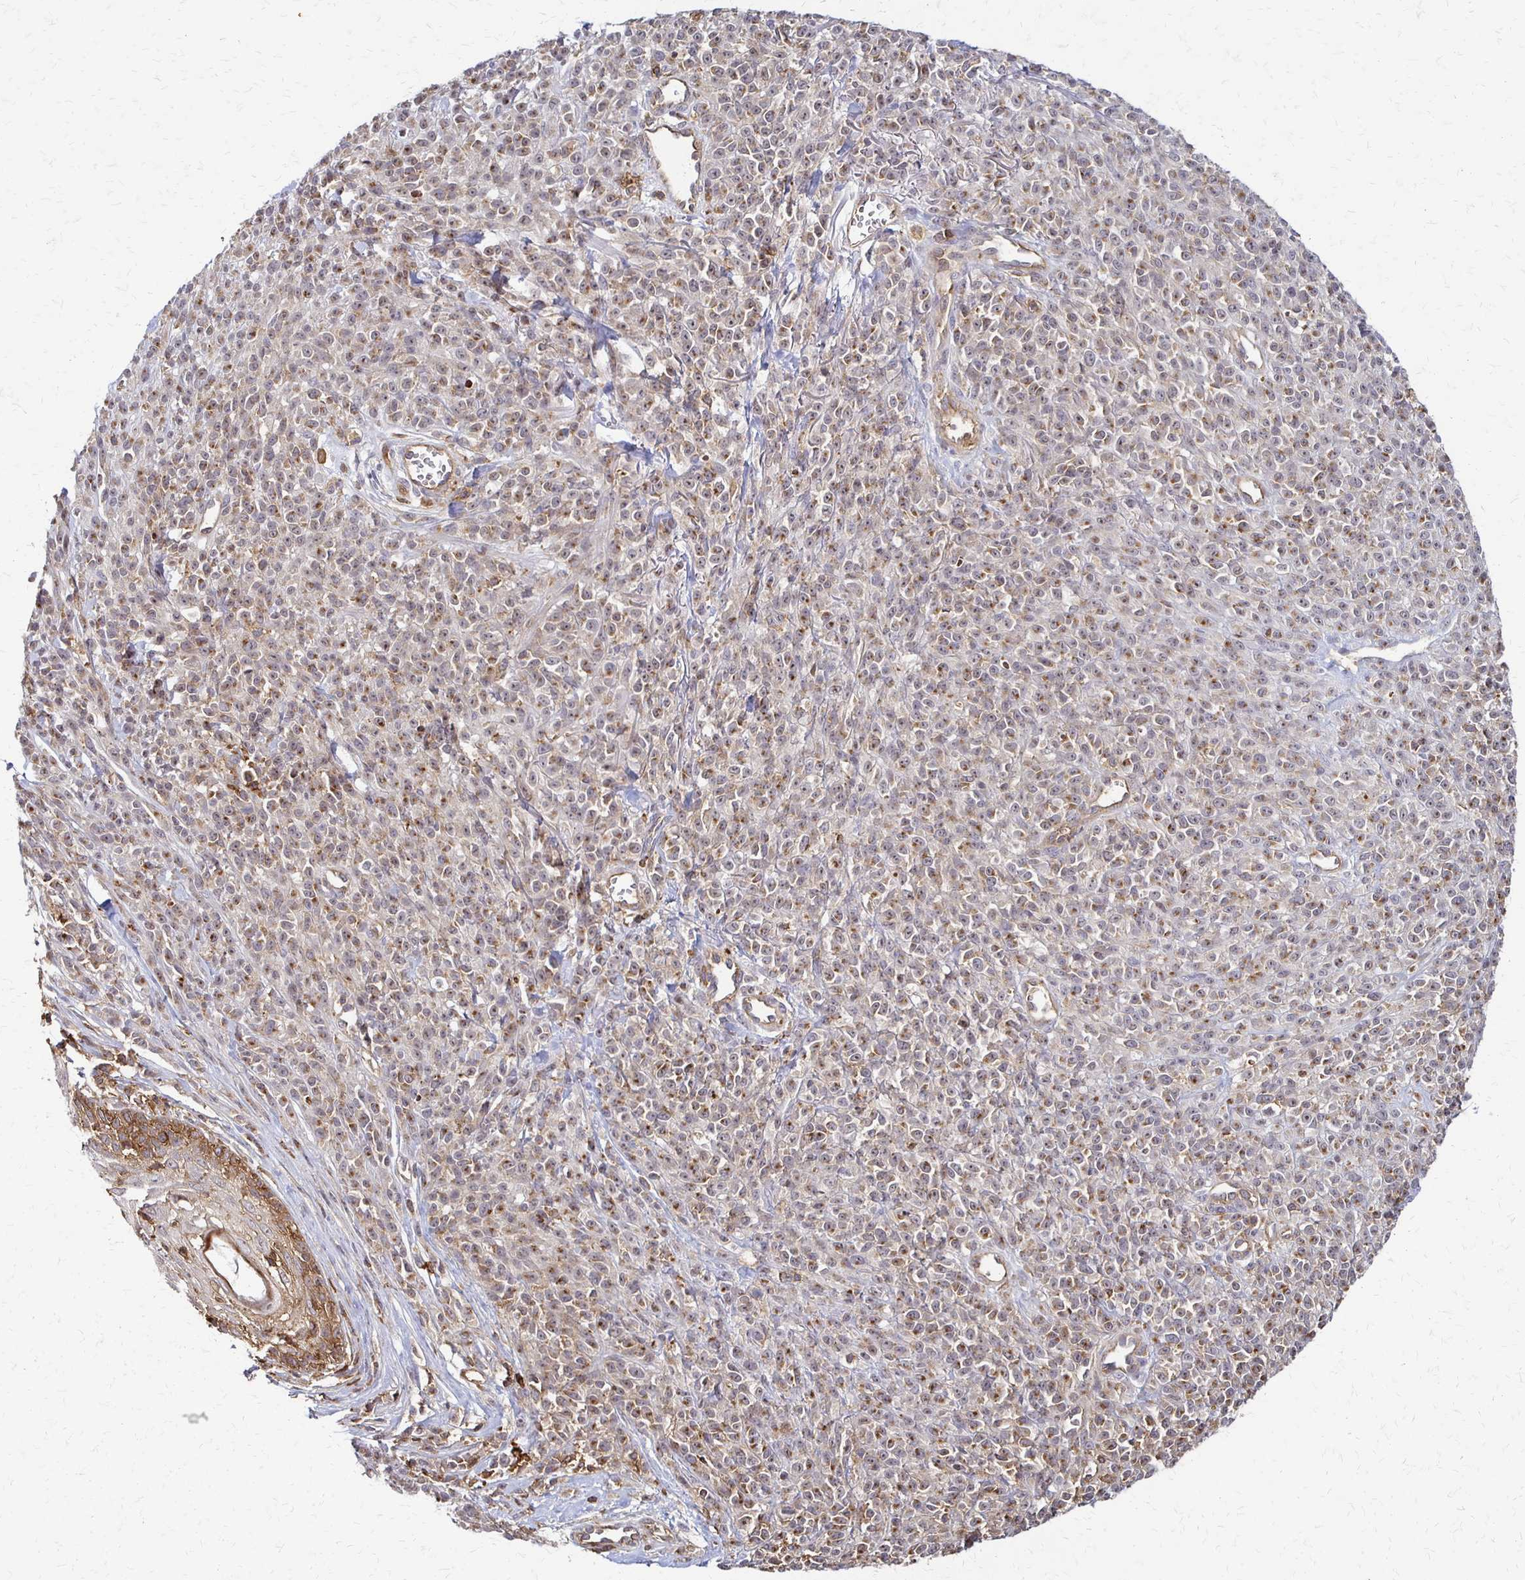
{"staining": {"intensity": "moderate", "quantity": ">75%", "location": "cytoplasmic/membranous"}, "tissue": "melanoma", "cell_type": "Tumor cells", "image_type": "cancer", "snomed": [{"axis": "morphology", "description": "Malignant melanoma, NOS"}, {"axis": "topography", "description": "Skin"}, {"axis": "topography", "description": "Skin of trunk"}], "caption": "Tumor cells demonstrate moderate cytoplasmic/membranous staining in about >75% of cells in malignant melanoma. (DAB (3,3'-diaminobenzidine) IHC, brown staining for protein, blue staining for nuclei).", "gene": "SLC9A9", "patient": {"sex": "male", "age": 74}}